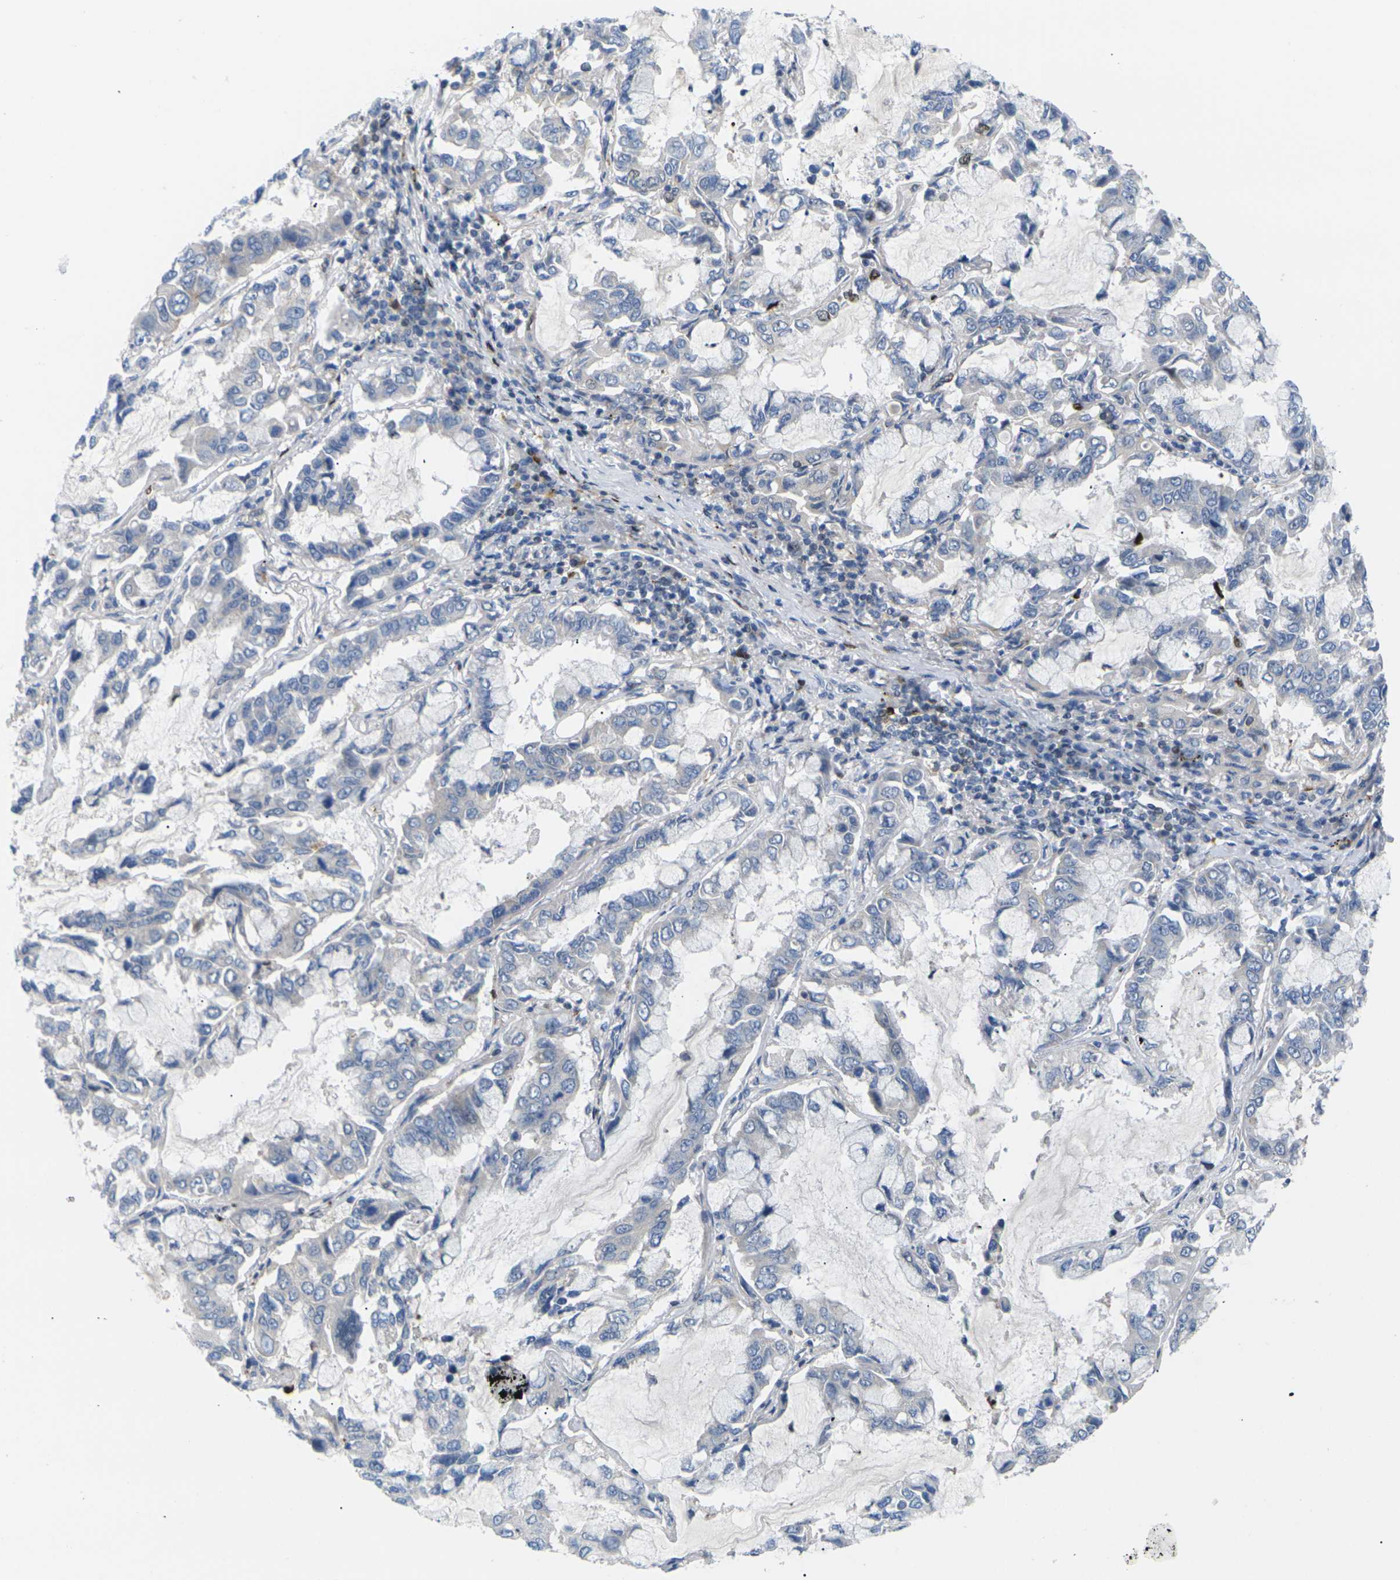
{"staining": {"intensity": "negative", "quantity": "none", "location": "none"}, "tissue": "lung cancer", "cell_type": "Tumor cells", "image_type": "cancer", "snomed": [{"axis": "morphology", "description": "Adenocarcinoma, NOS"}, {"axis": "topography", "description": "Lung"}], "caption": "High power microscopy photomicrograph of an IHC micrograph of lung cancer (adenocarcinoma), revealing no significant staining in tumor cells. (Immunohistochemistry (ihc), brightfield microscopy, high magnification).", "gene": "RPS6KA3", "patient": {"sex": "male", "age": 64}}